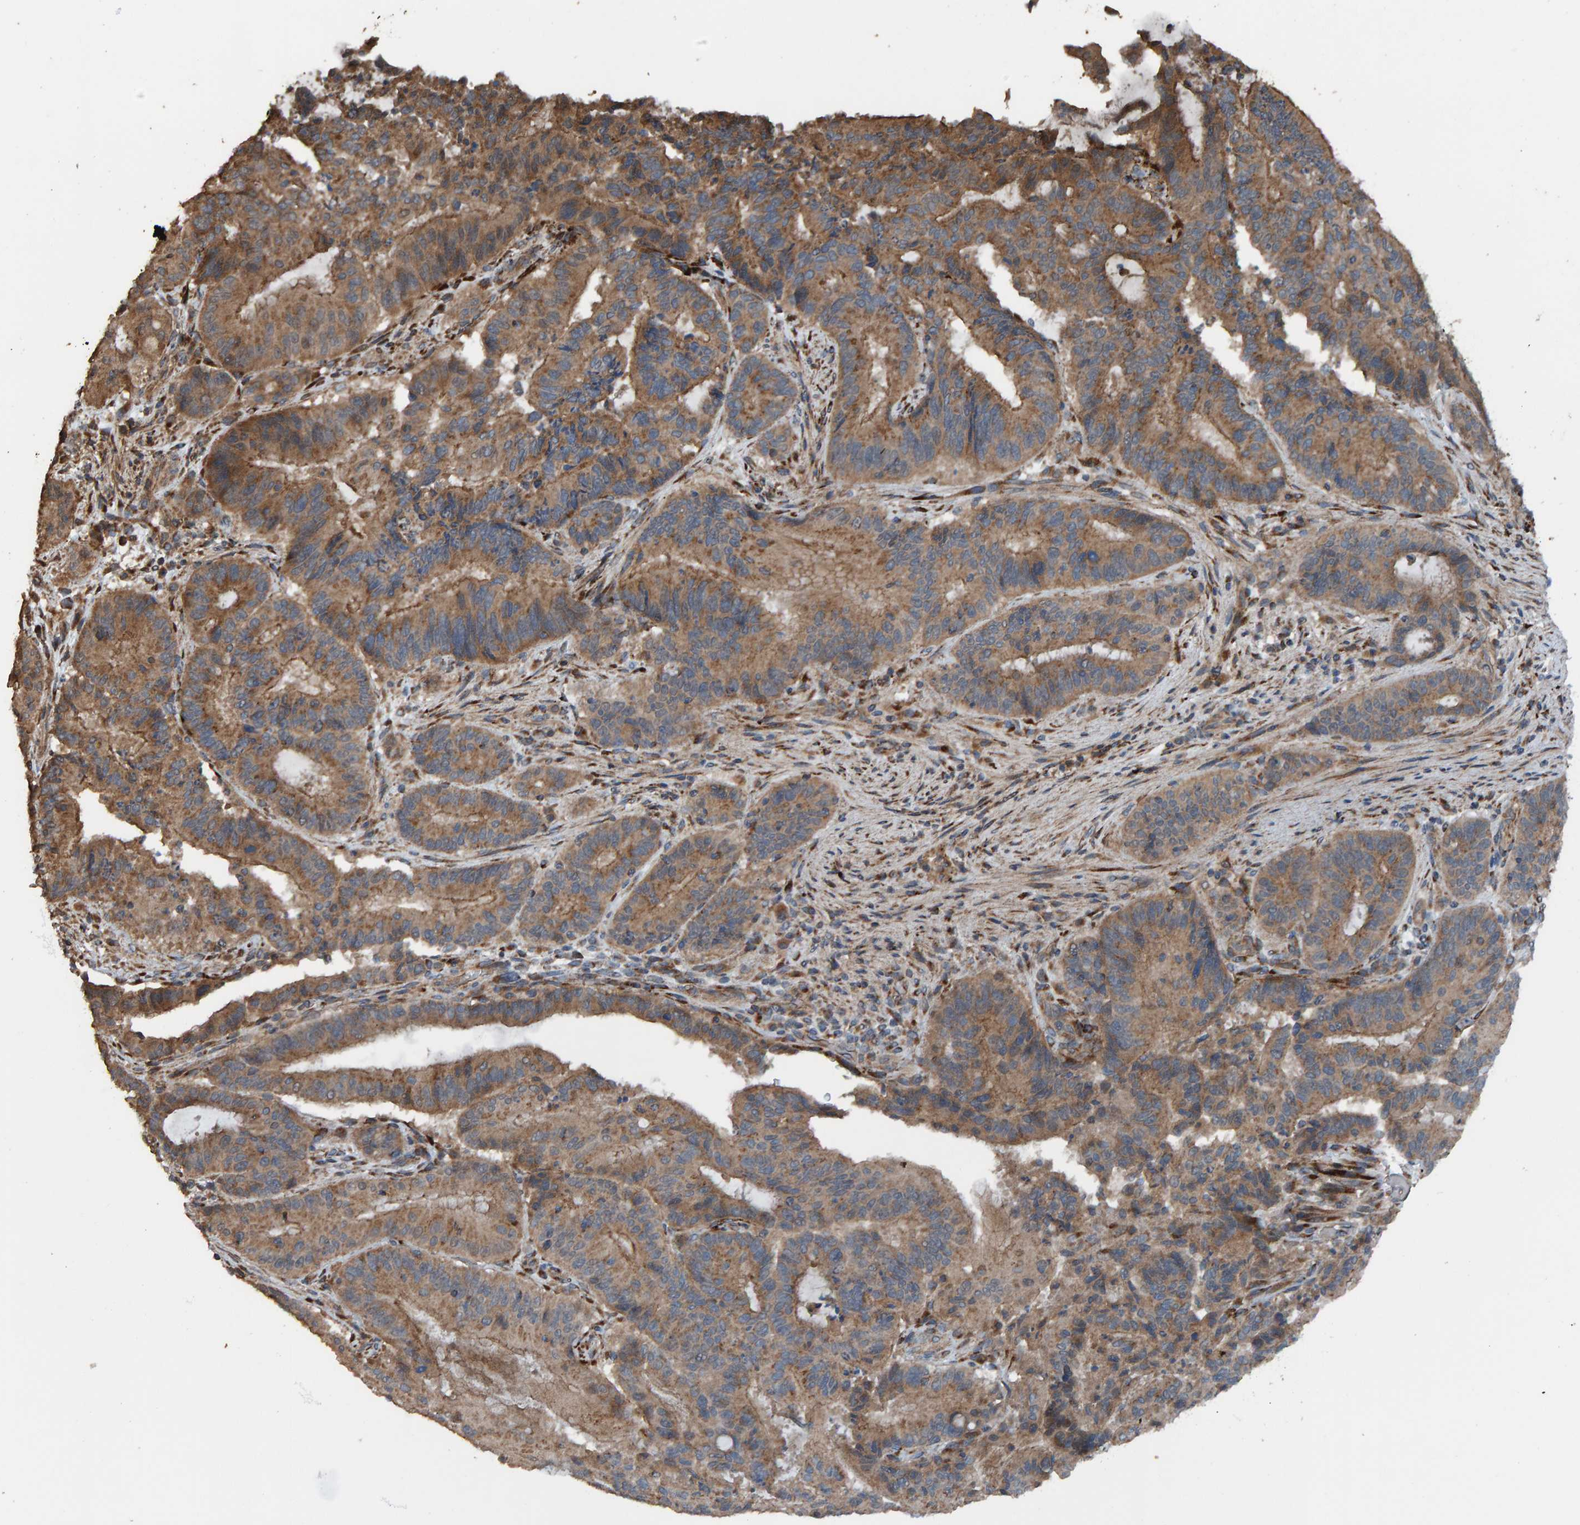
{"staining": {"intensity": "moderate", "quantity": ">75%", "location": "cytoplasmic/membranous"}, "tissue": "liver cancer", "cell_type": "Tumor cells", "image_type": "cancer", "snomed": [{"axis": "morphology", "description": "Normal tissue, NOS"}, {"axis": "morphology", "description": "Cholangiocarcinoma"}, {"axis": "topography", "description": "Liver"}, {"axis": "topography", "description": "Peripheral nerve tissue"}], "caption": "A high-resolution photomicrograph shows immunohistochemistry (IHC) staining of liver cholangiocarcinoma, which shows moderate cytoplasmic/membranous positivity in about >75% of tumor cells.", "gene": "DUS1L", "patient": {"sex": "female", "age": 73}}